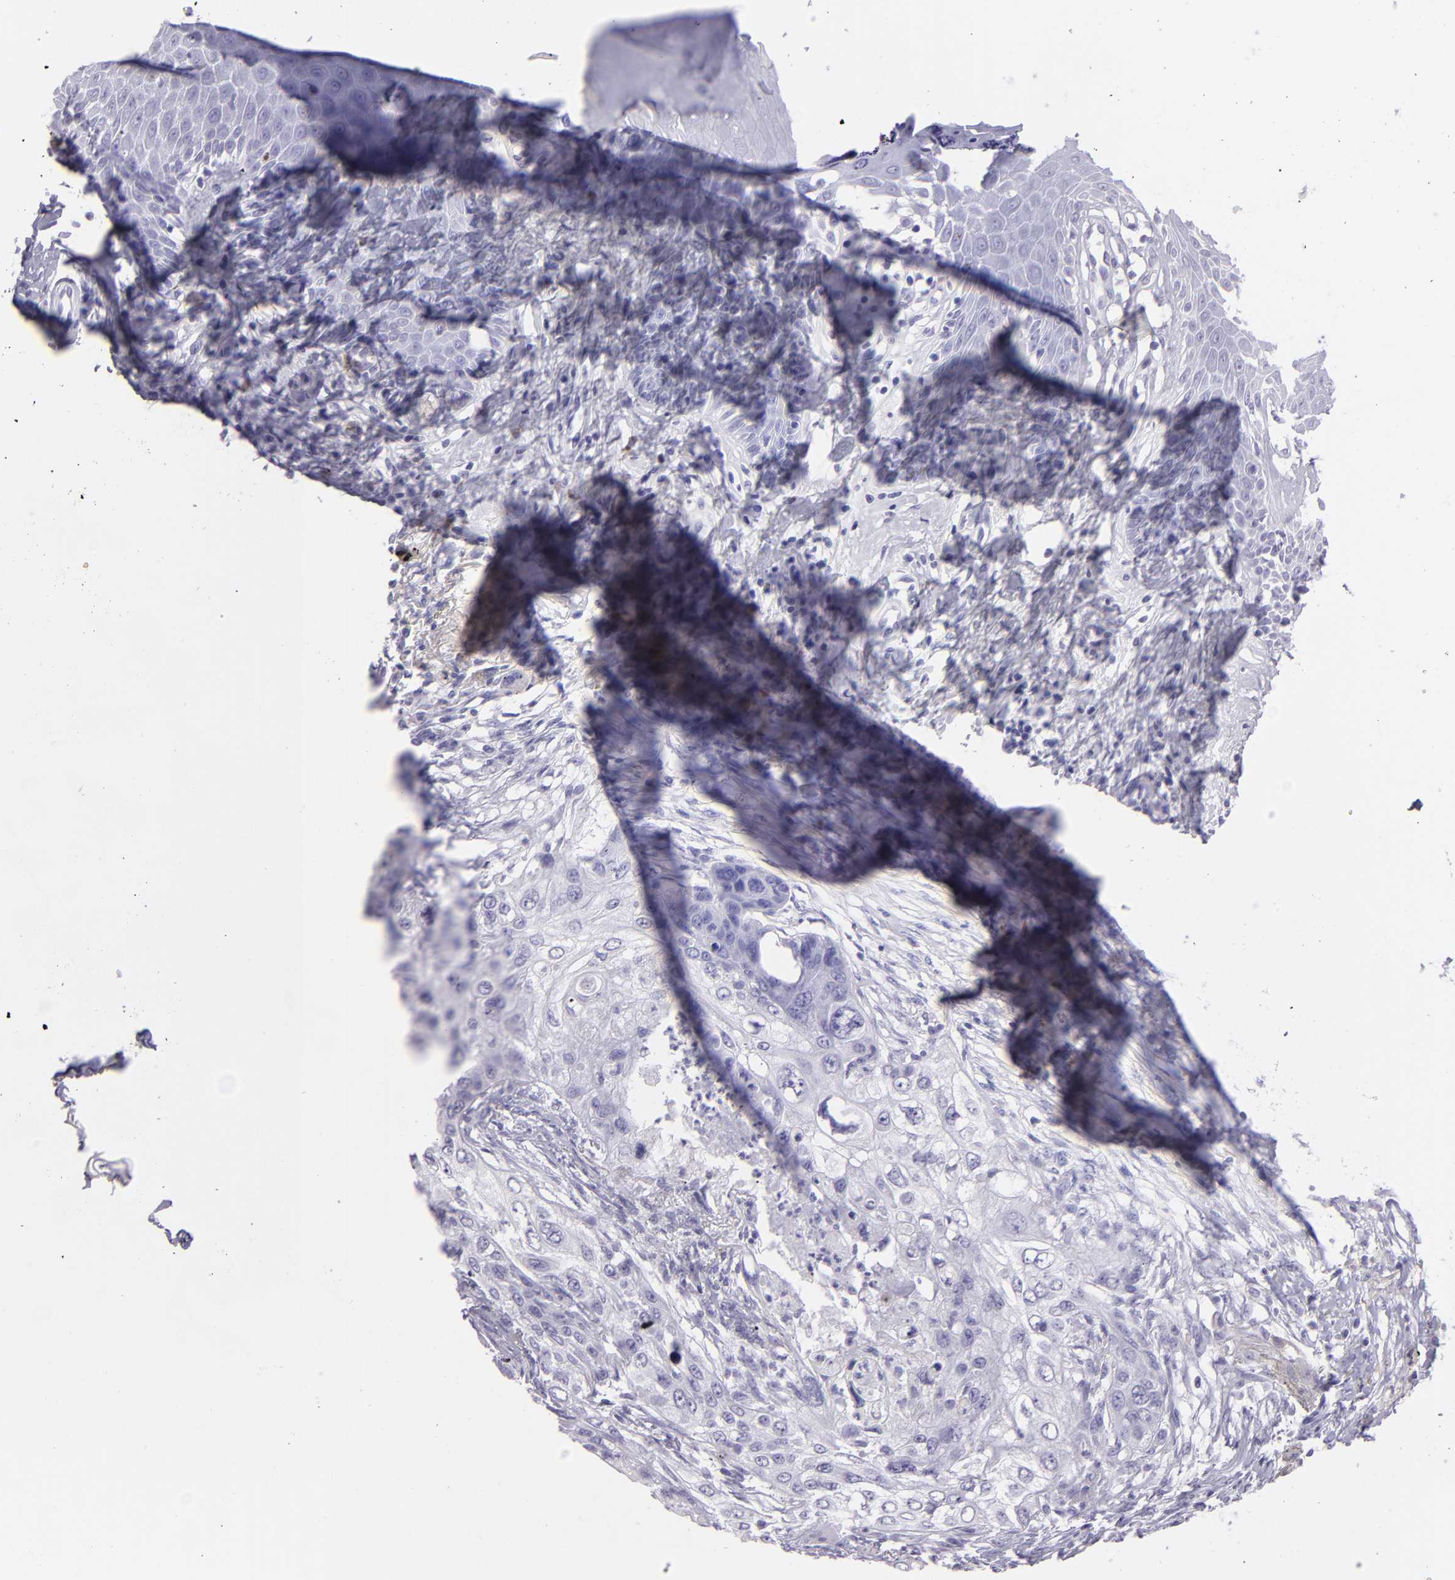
{"staining": {"intensity": "negative", "quantity": "none", "location": "none"}, "tissue": "melanoma", "cell_type": "Tumor cells", "image_type": "cancer", "snomed": [{"axis": "morphology", "description": "Malignant melanoma, NOS"}, {"axis": "topography", "description": "Skin"}], "caption": "DAB immunohistochemical staining of melanoma displays no significant positivity in tumor cells.", "gene": "MUC6", "patient": {"sex": "female", "age": 52}}